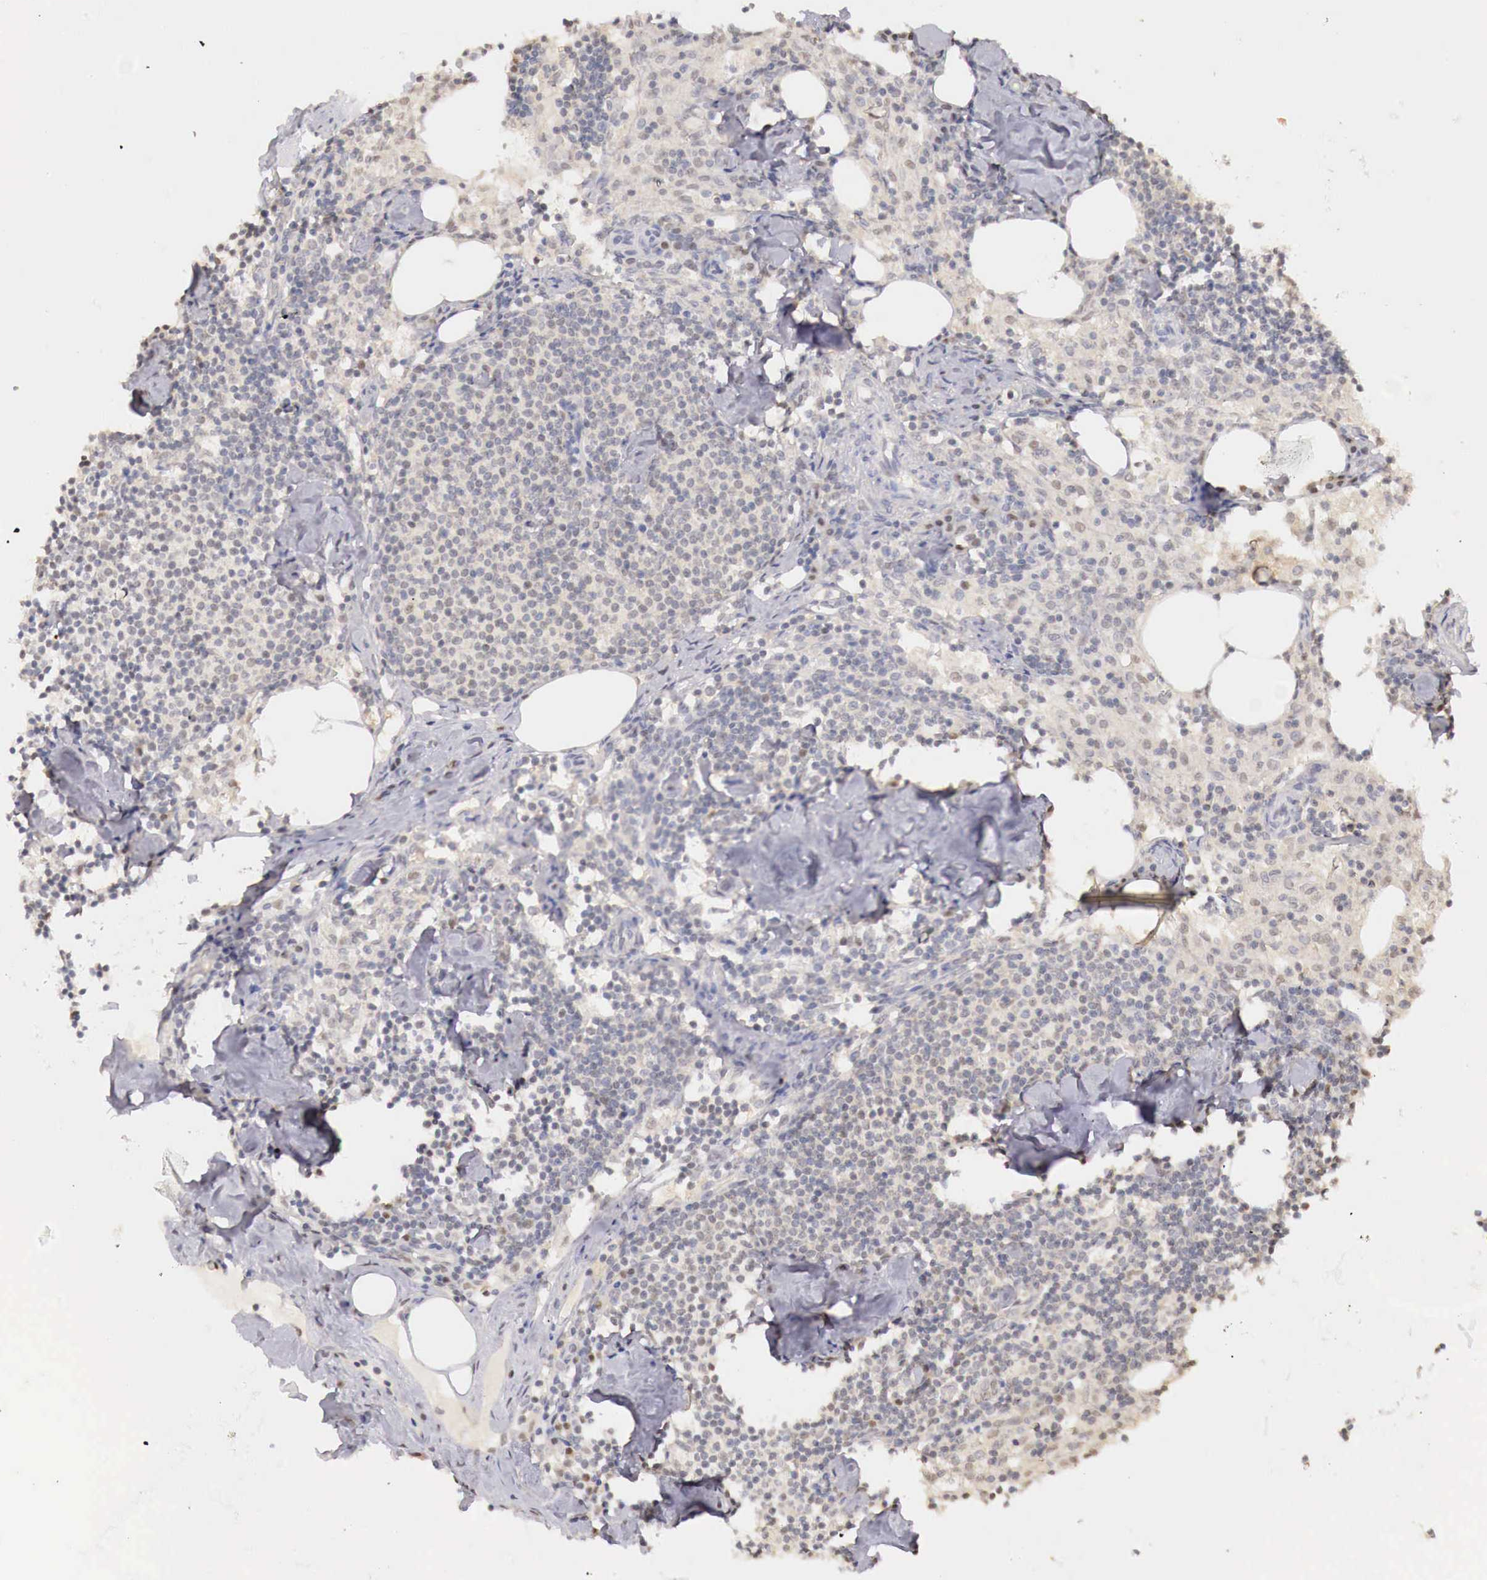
{"staining": {"intensity": "negative", "quantity": "none", "location": "none"}, "tissue": "lymph node", "cell_type": "Germinal center cells", "image_type": "normal", "snomed": [{"axis": "morphology", "description": "Normal tissue, NOS"}, {"axis": "topography", "description": "Lymph node"}], "caption": "This is a image of immunohistochemistry staining of benign lymph node, which shows no staining in germinal center cells. Nuclei are stained in blue.", "gene": "UBA1", "patient": {"sex": "male", "age": 67}}